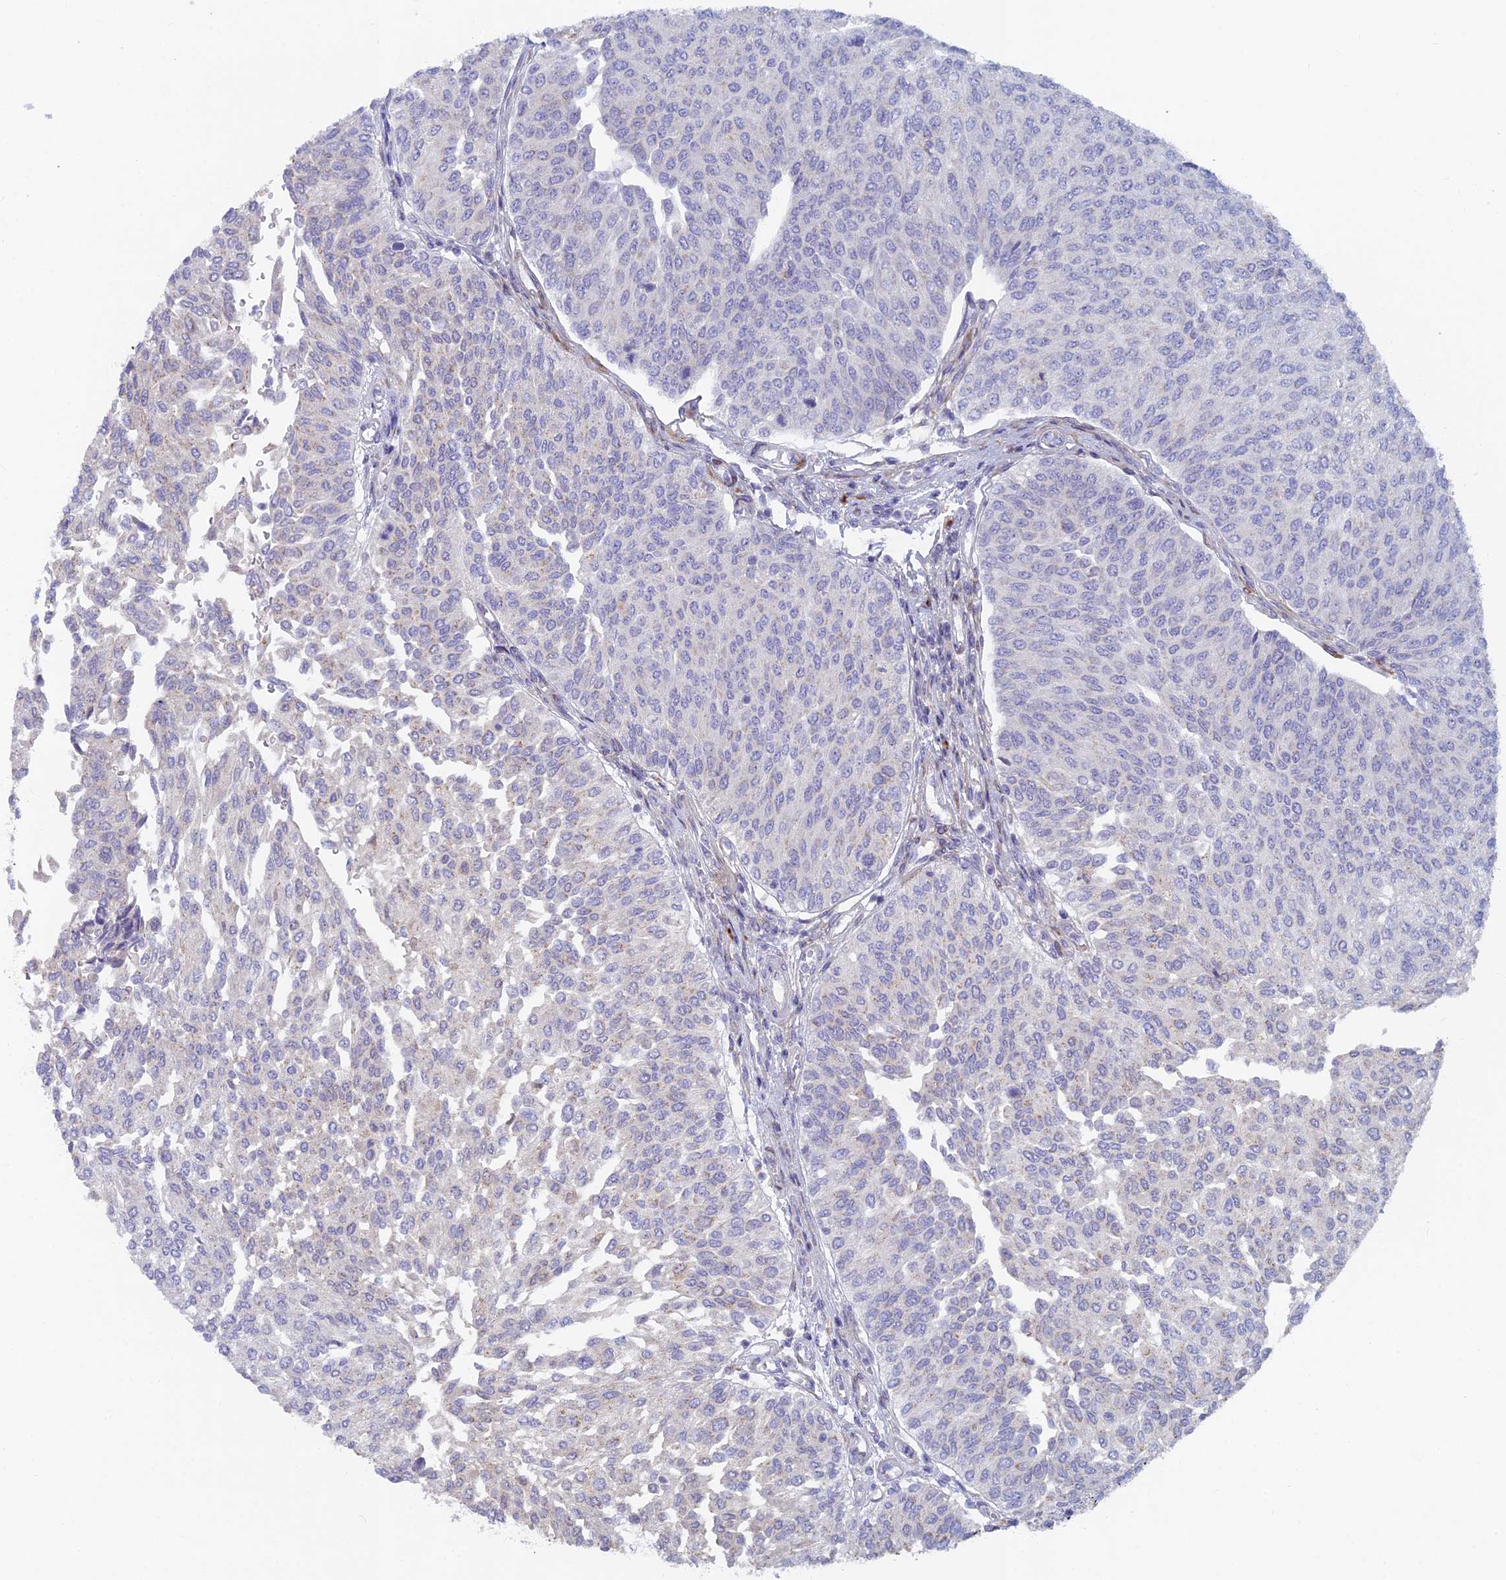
{"staining": {"intensity": "negative", "quantity": "none", "location": "none"}, "tissue": "urothelial cancer", "cell_type": "Tumor cells", "image_type": "cancer", "snomed": [{"axis": "morphology", "description": "Urothelial carcinoma, High grade"}, {"axis": "topography", "description": "Urinary bladder"}], "caption": "Immunohistochemistry (IHC) of human high-grade urothelial carcinoma shows no expression in tumor cells.", "gene": "B9D2", "patient": {"sex": "female", "age": 79}}